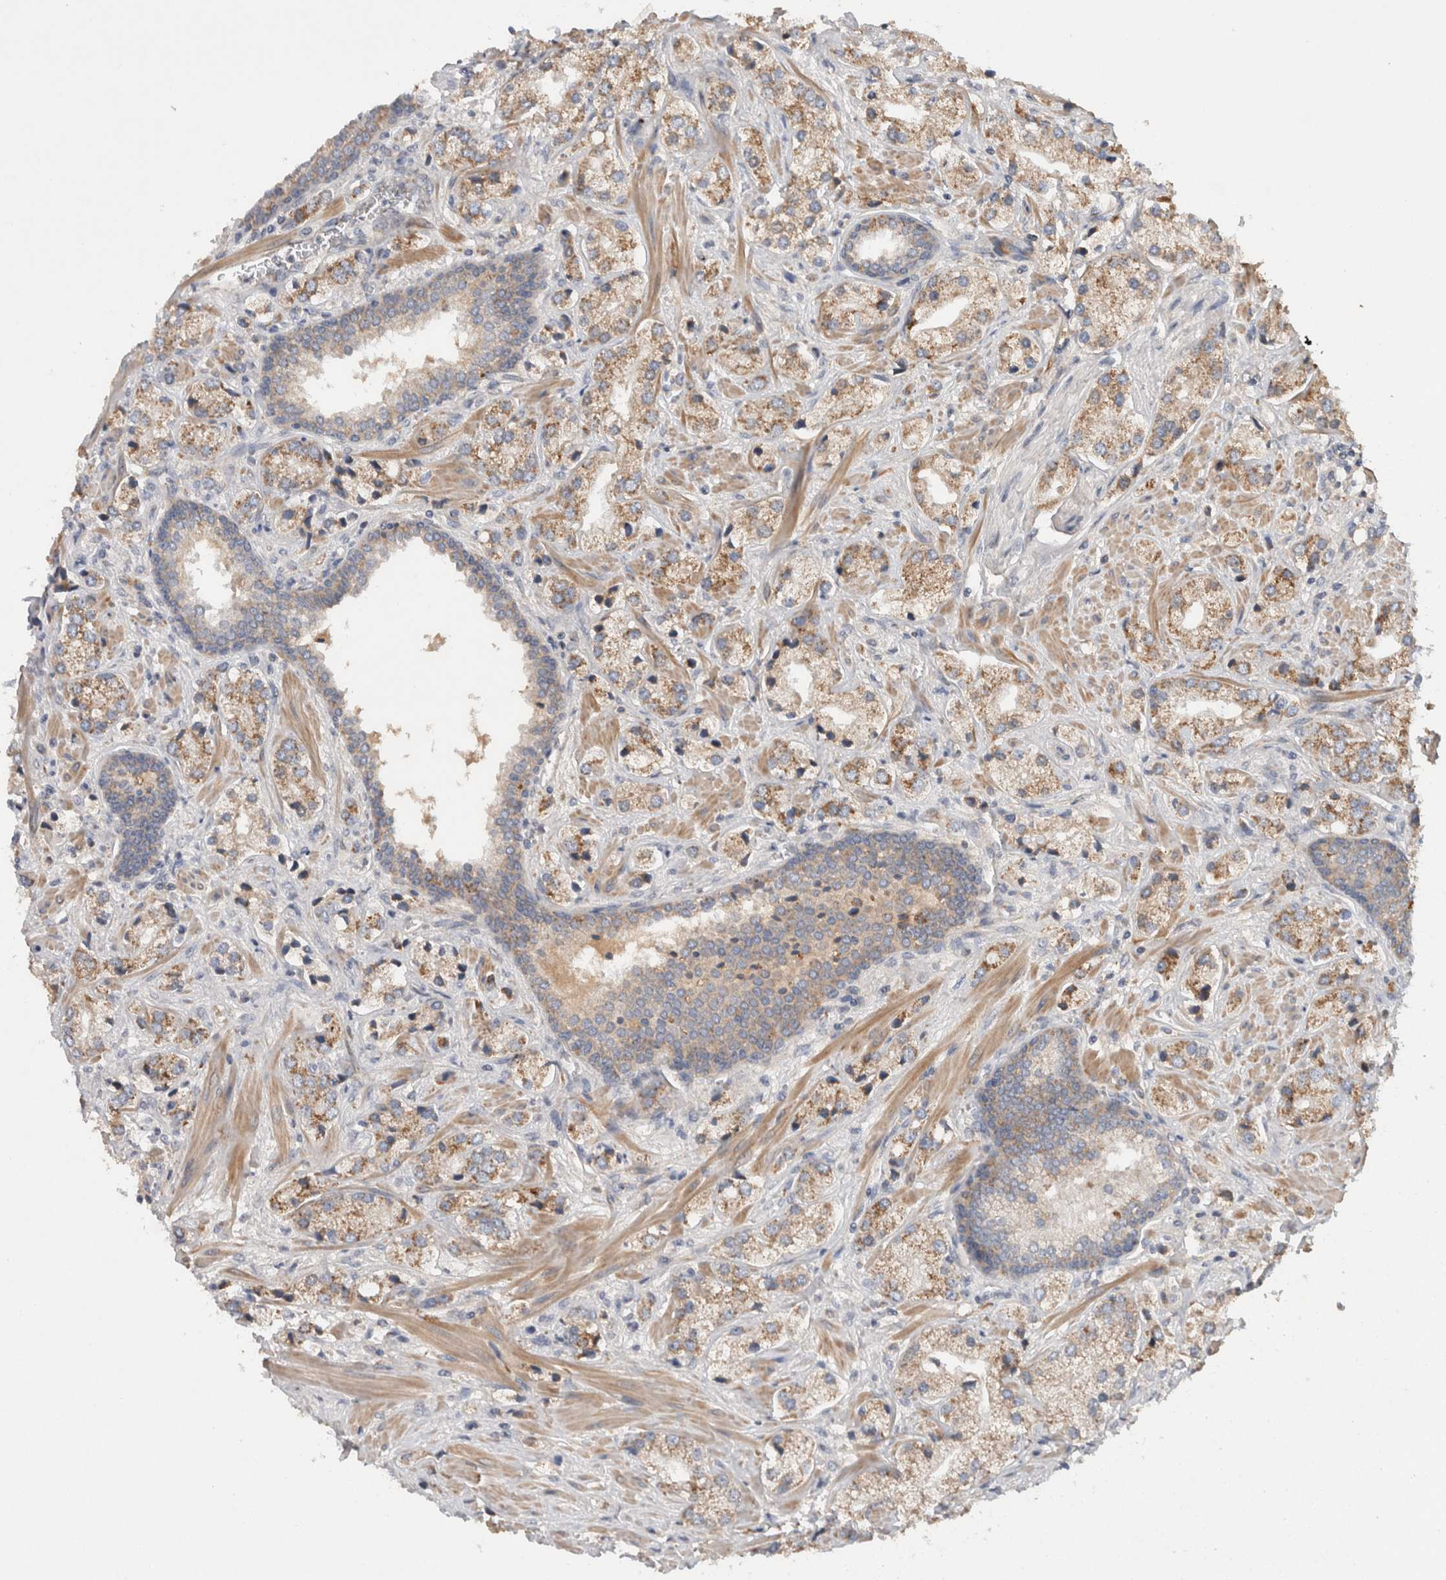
{"staining": {"intensity": "moderate", "quantity": ">75%", "location": "cytoplasmic/membranous"}, "tissue": "prostate cancer", "cell_type": "Tumor cells", "image_type": "cancer", "snomed": [{"axis": "morphology", "description": "Adenocarcinoma, High grade"}, {"axis": "topography", "description": "Prostate"}], "caption": "Prostate high-grade adenocarcinoma was stained to show a protein in brown. There is medium levels of moderate cytoplasmic/membranous expression in approximately >75% of tumor cells.", "gene": "MRPS28", "patient": {"sex": "male", "age": 66}}